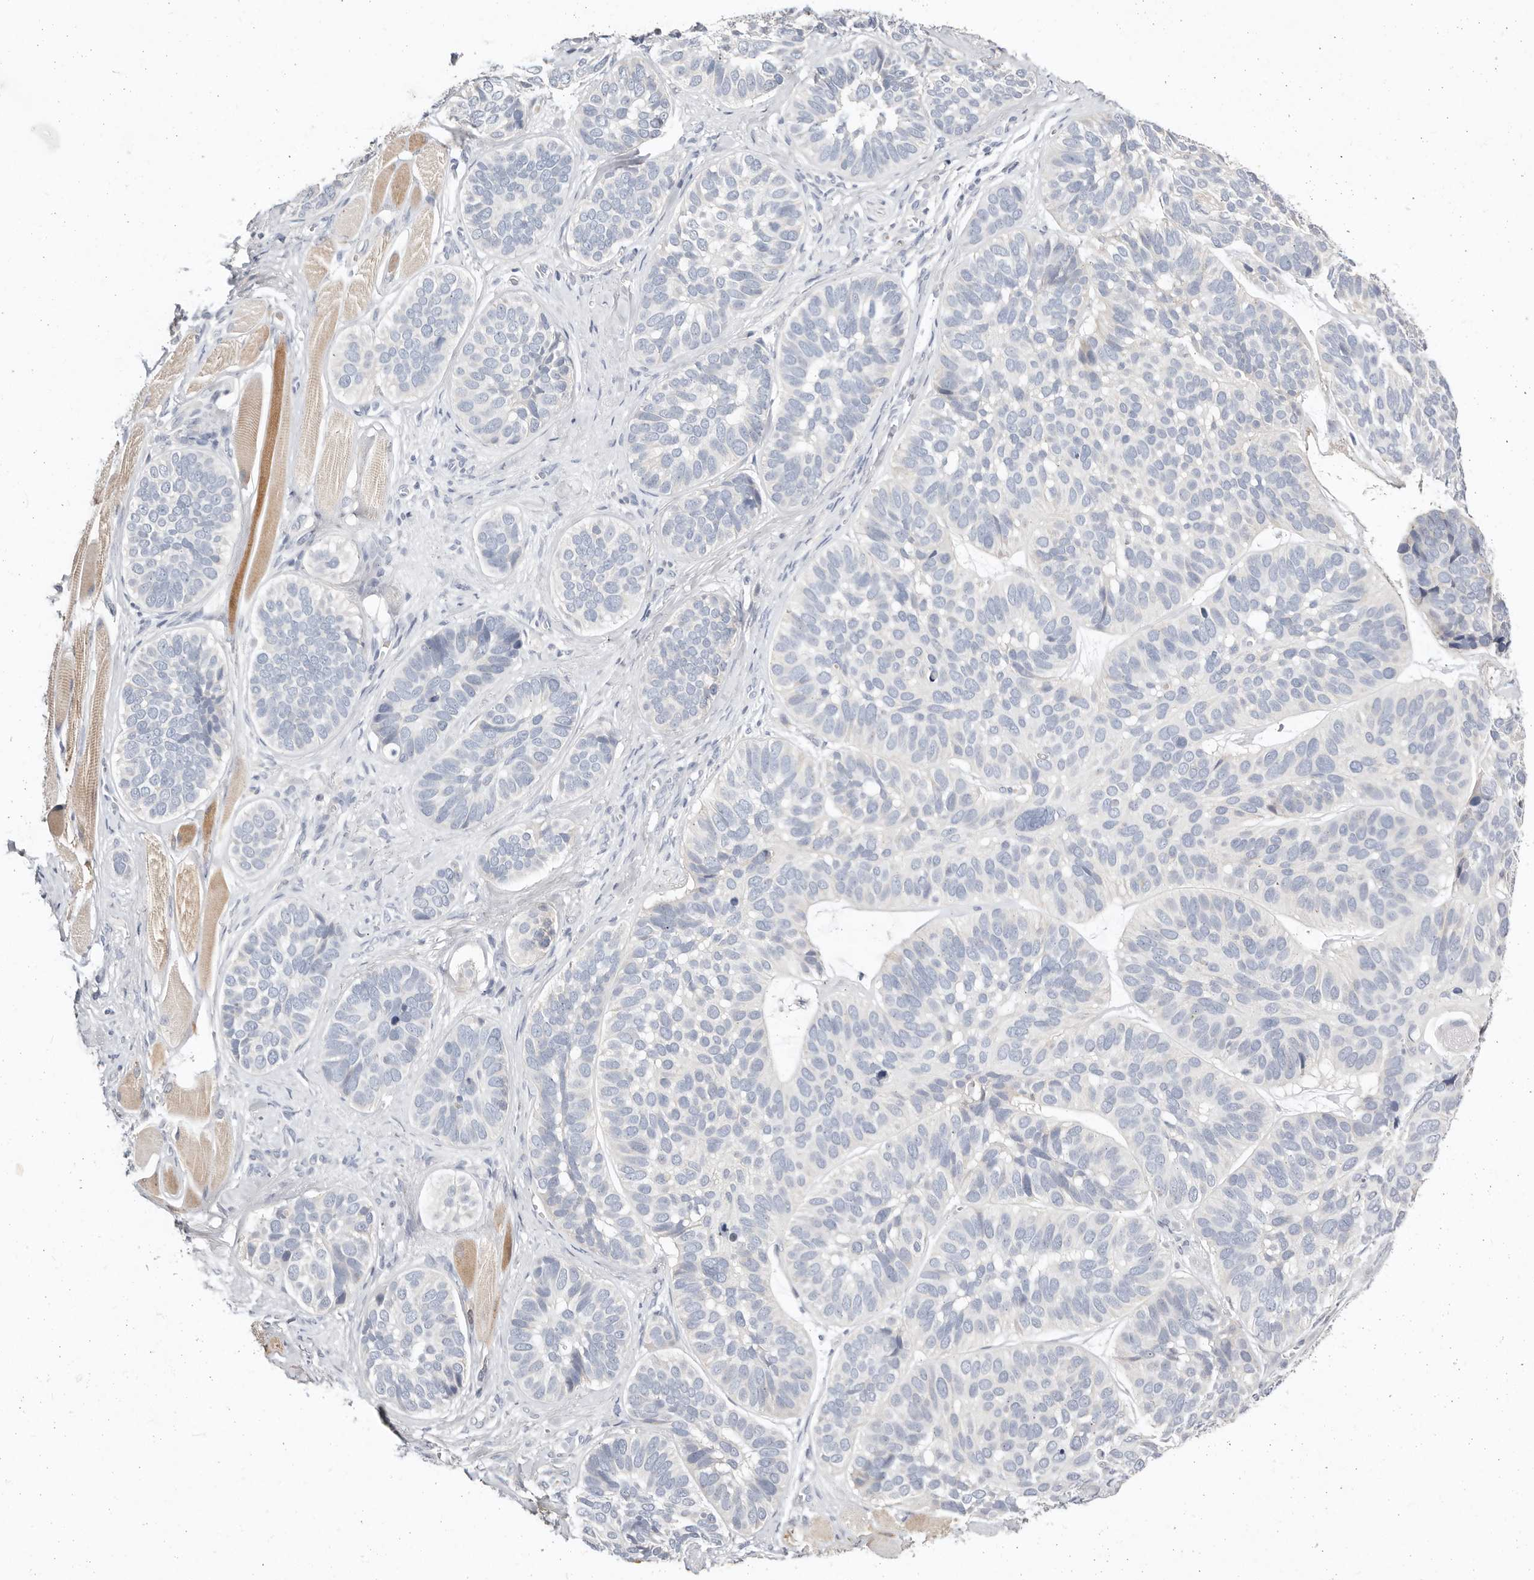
{"staining": {"intensity": "negative", "quantity": "none", "location": "none"}, "tissue": "skin cancer", "cell_type": "Tumor cells", "image_type": "cancer", "snomed": [{"axis": "morphology", "description": "Basal cell carcinoma"}, {"axis": "topography", "description": "Skin"}], "caption": "The histopathology image exhibits no staining of tumor cells in basal cell carcinoma (skin).", "gene": "TMEM63B", "patient": {"sex": "male", "age": 62}}